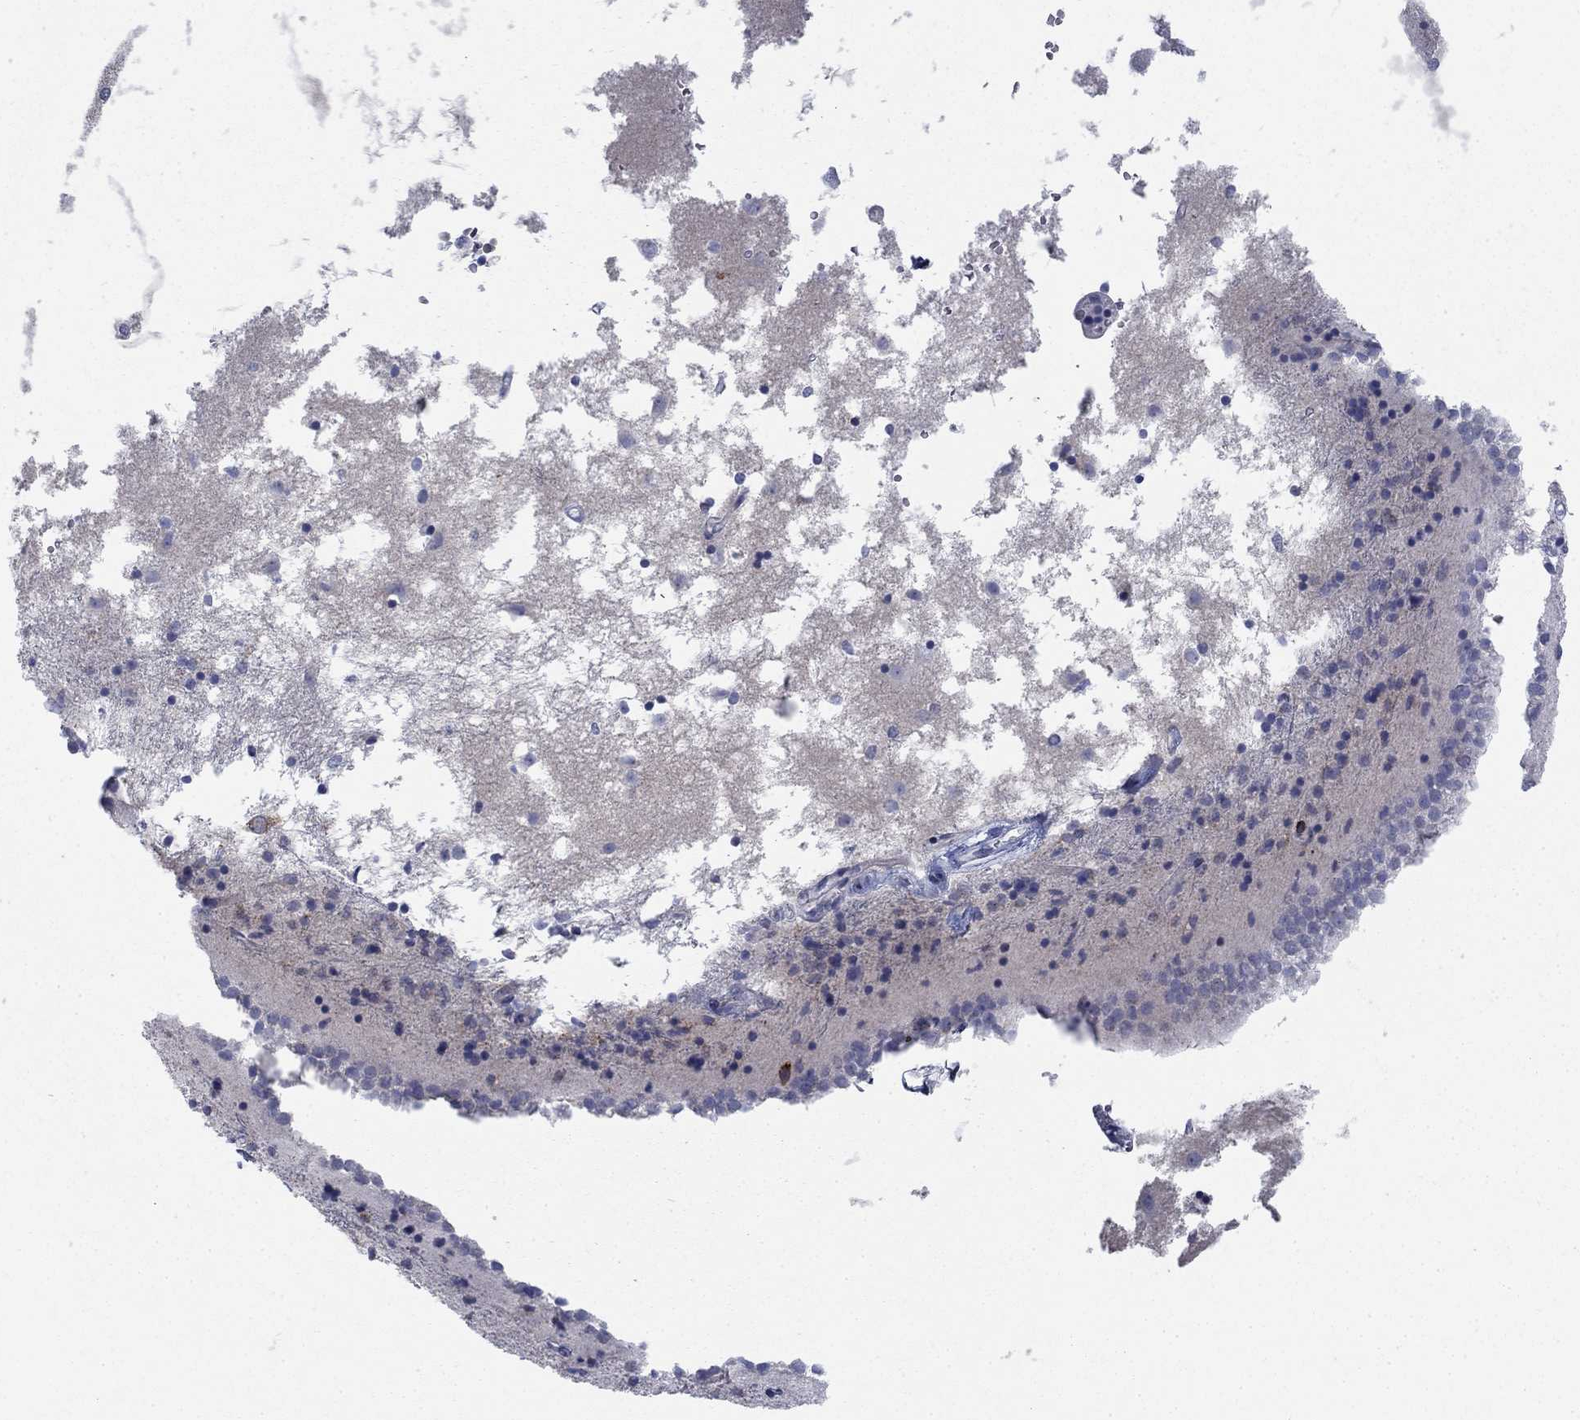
{"staining": {"intensity": "negative", "quantity": "none", "location": "none"}, "tissue": "caudate", "cell_type": "Glial cells", "image_type": "normal", "snomed": [{"axis": "morphology", "description": "Normal tissue, NOS"}, {"axis": "topography", "description": "Lateral ventricle wall"}], "caption": "Glial cells show no significant protein expression in normal caudate. Nuclei are stained in blue.", "gene": "DNER", "patient": {"sex": "male", "age": 54}}